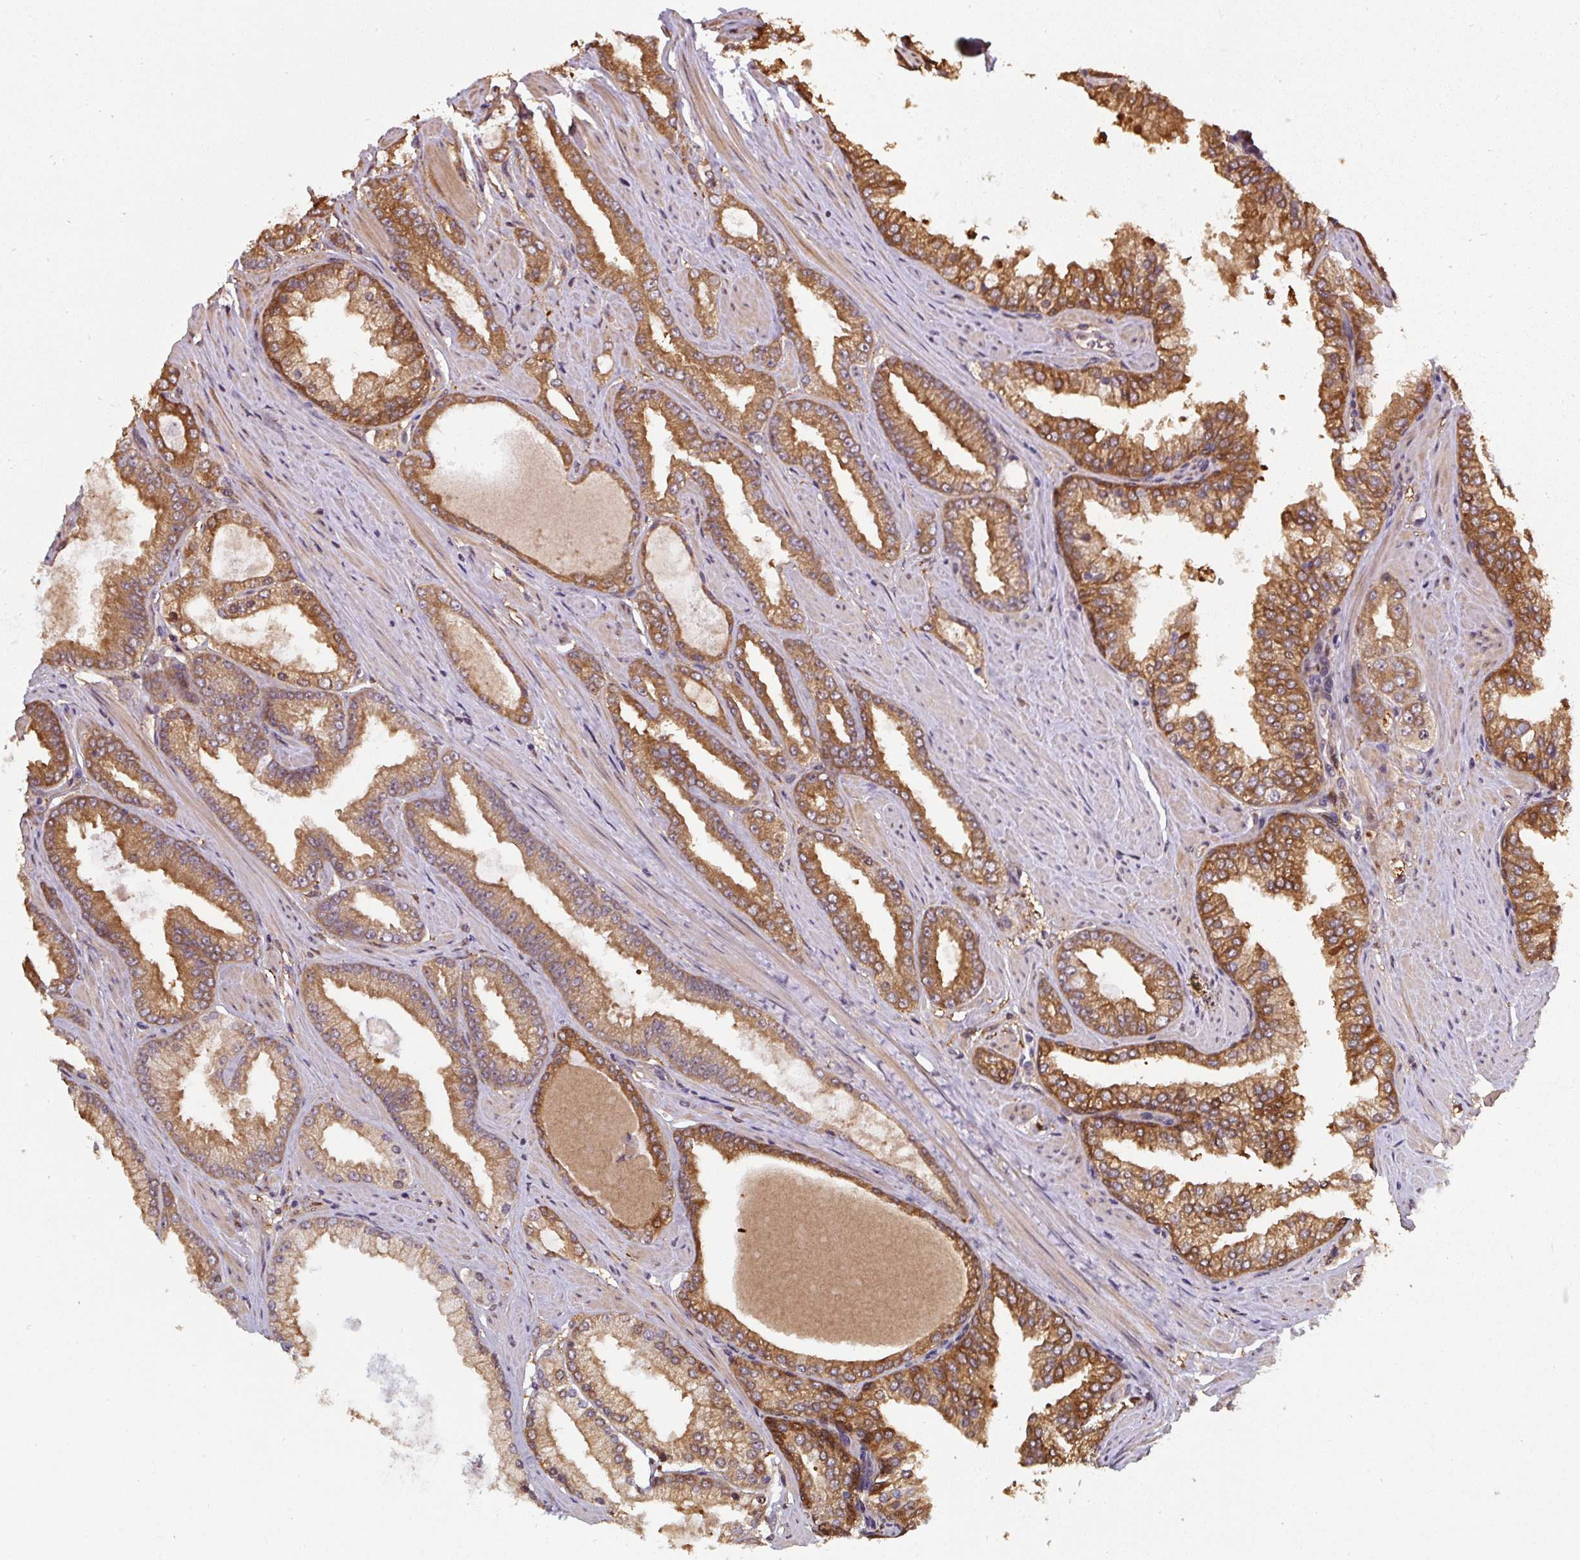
{"staining": {"intensity": "moderate", "quantity": ">75%", "location": "cytoplasmic/membranous"}, "tissue": "prostate cancer", "cell_type": "Tumor cells", "image_type": "cancer", "snomed": [{"axis": "morphology", "description": "Adenocarcinoma, Low grade"}, {"axis": "topography", "description": "Prostate"}], "caption": "The immunohistochemical stain labels moderate cytoplasmic/membranous staining in tumor cells of adenocarcinoma (low-grade) (prostate) tissue. (Brightfield microscopy of DAB IHC at high magnification).", "gene": "ST13", "patient": {"sex": "male", "age": 42}}